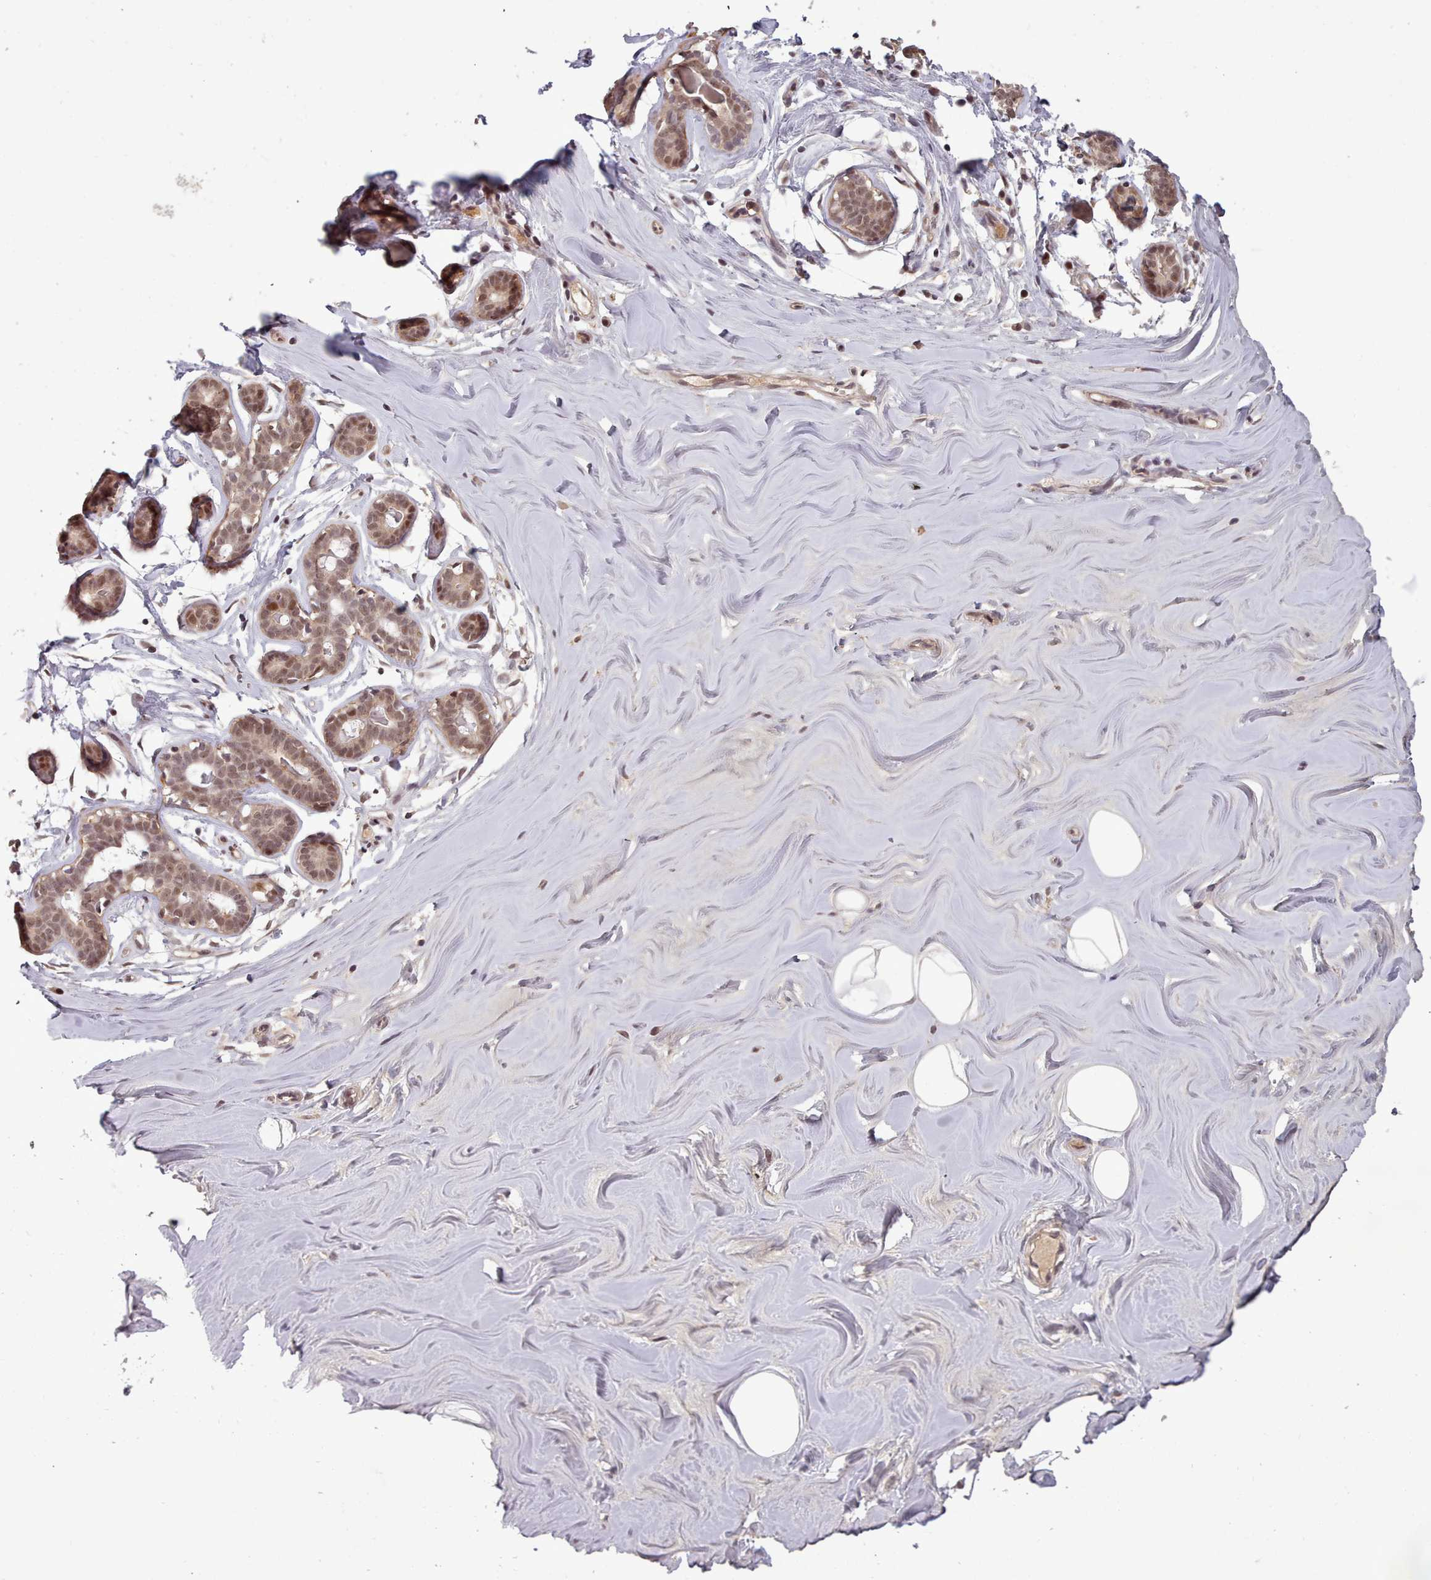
{"staining": {"intensity": "negative", "quantity": "none", "location": "none"}, "tissue": "breast", "cell_type": "Adipocytes", "image_type": "normal", "snomed": [{"axis": "morphology", "description": "Normal tissue, NOS"}, {"axis": "topography", "description": "Breast"}], "caption": "Image shows no protein expression in adipocytes of unremarkable breast.", "gene": "CDC6", "patient": {"sex": "female", "age": 25}}